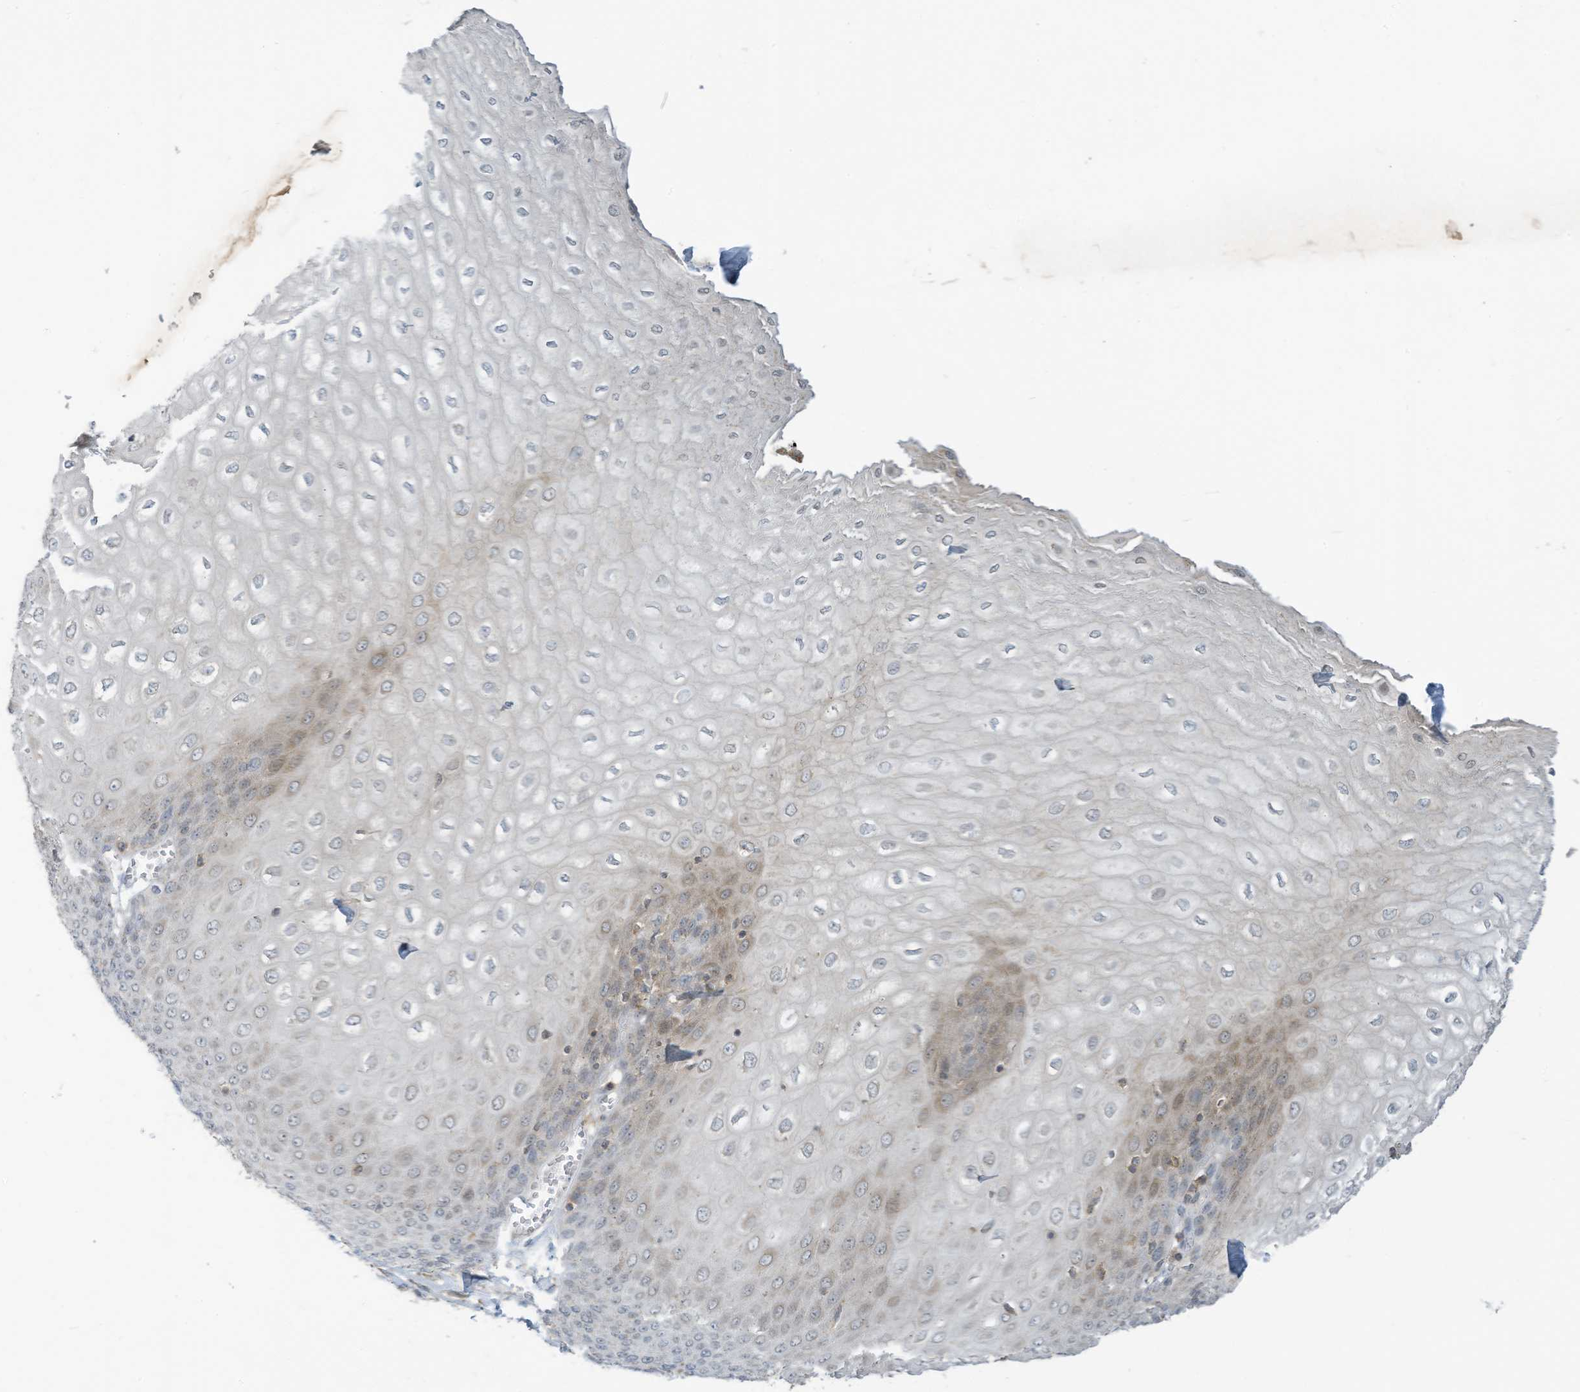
{"staining": {"intensity": "weak", "quantity": "<25%", "location": "cytoplasmic/membranous"}, "tissue": "esophagus", "cell_type": "Squamous epithelial cells", "image_type": "normal", "snomed": [{"axis": "morphology", "description": "Normal tissue, NOS"}, {"axis": "topography", "description": "Esophagus"}], "caption": "Unremarkable esophagus was stained to show a protein in brown. There is no significant staining in squamous epithelial cells. The staining was performed using DAB to visualize the protein expression in brown, while the nuclei were stained in blue with hematoxylin (Magnification: 20x).", "gene": "PARVG", "patient": {"sex": "male", "age": 60}}